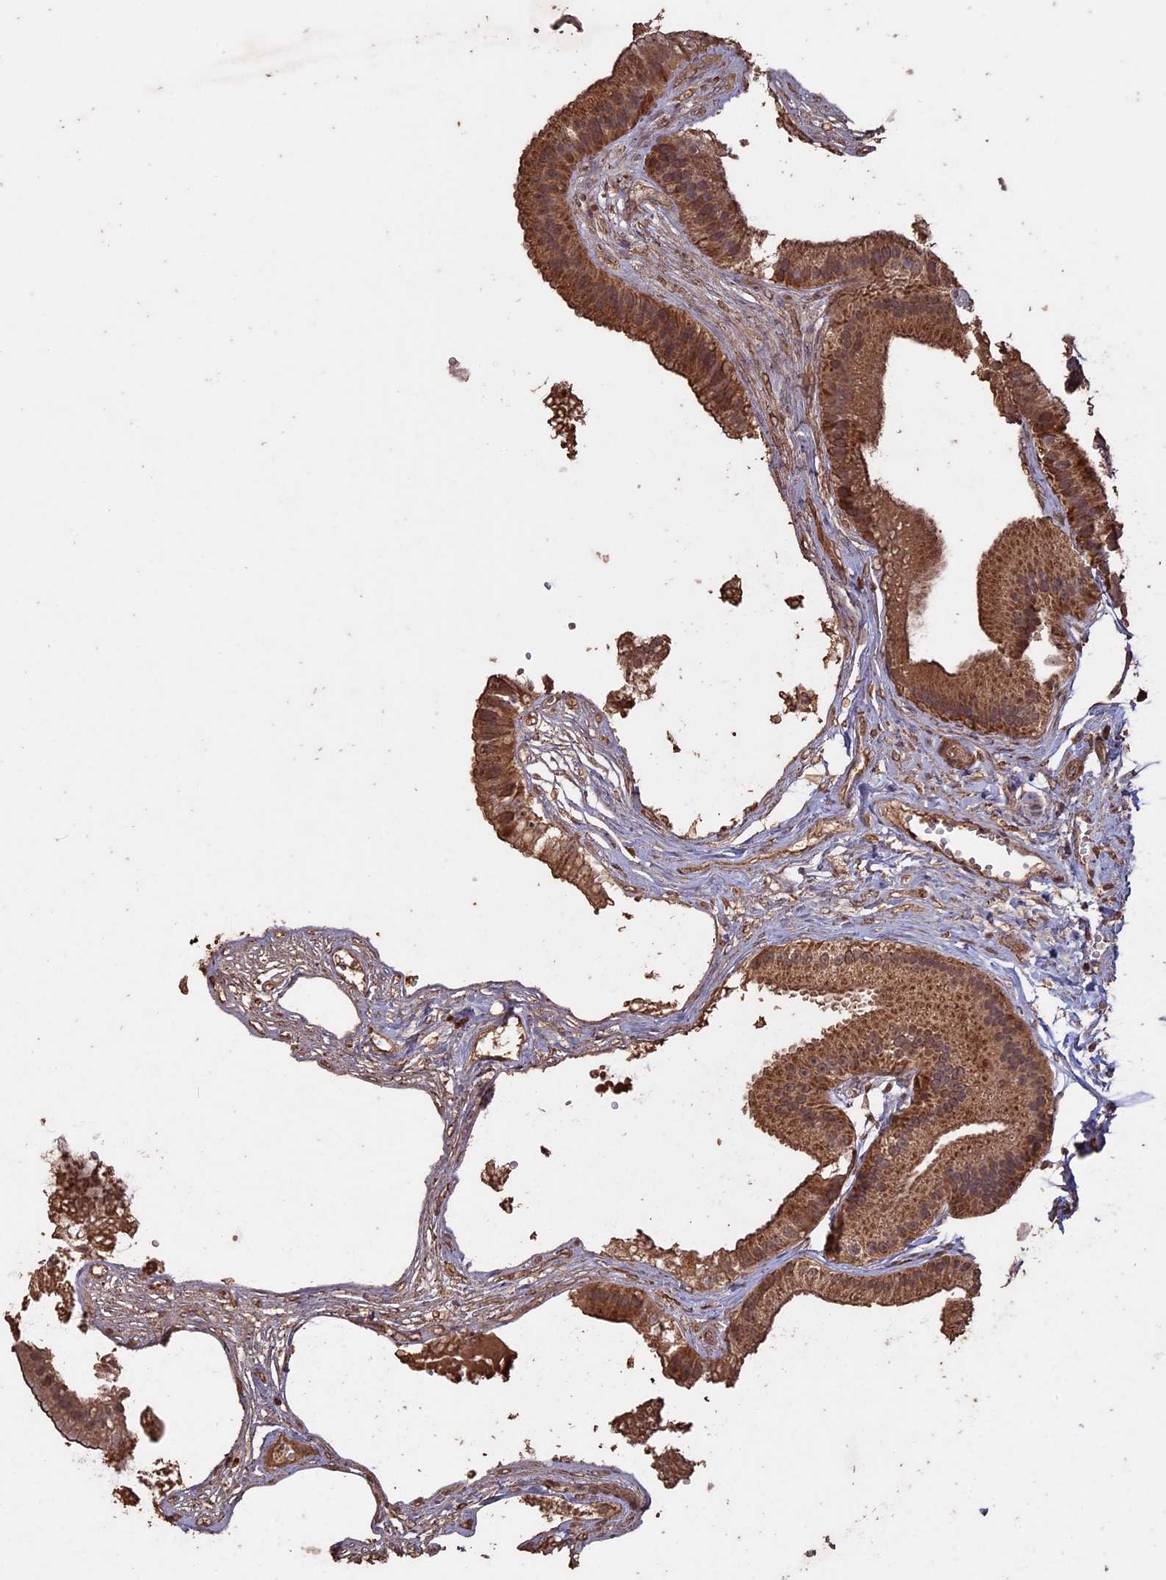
{"staining": {"intensity": "moderate", "quantity": ">75%", "location": "cytoplasmic/membranous"}, "tissue": "gallbladder", "cell_type": "Glandular cells", "image_type": "normal", "snomed": [{"axis": "morphology", "description": "Normal tissue, NOS"}, {"axis": "topography", "description": "Gallbladder"}], "caption": "An immunohistochemistry (IHC) micrograph of benign tissue is shown. Protein staining in brown highlights moderate cytoplasmic/membranous positivity in gallbladder within glandular cells.", "gene": "HUNK", "patient": {"sex": "female", "age": 54}}